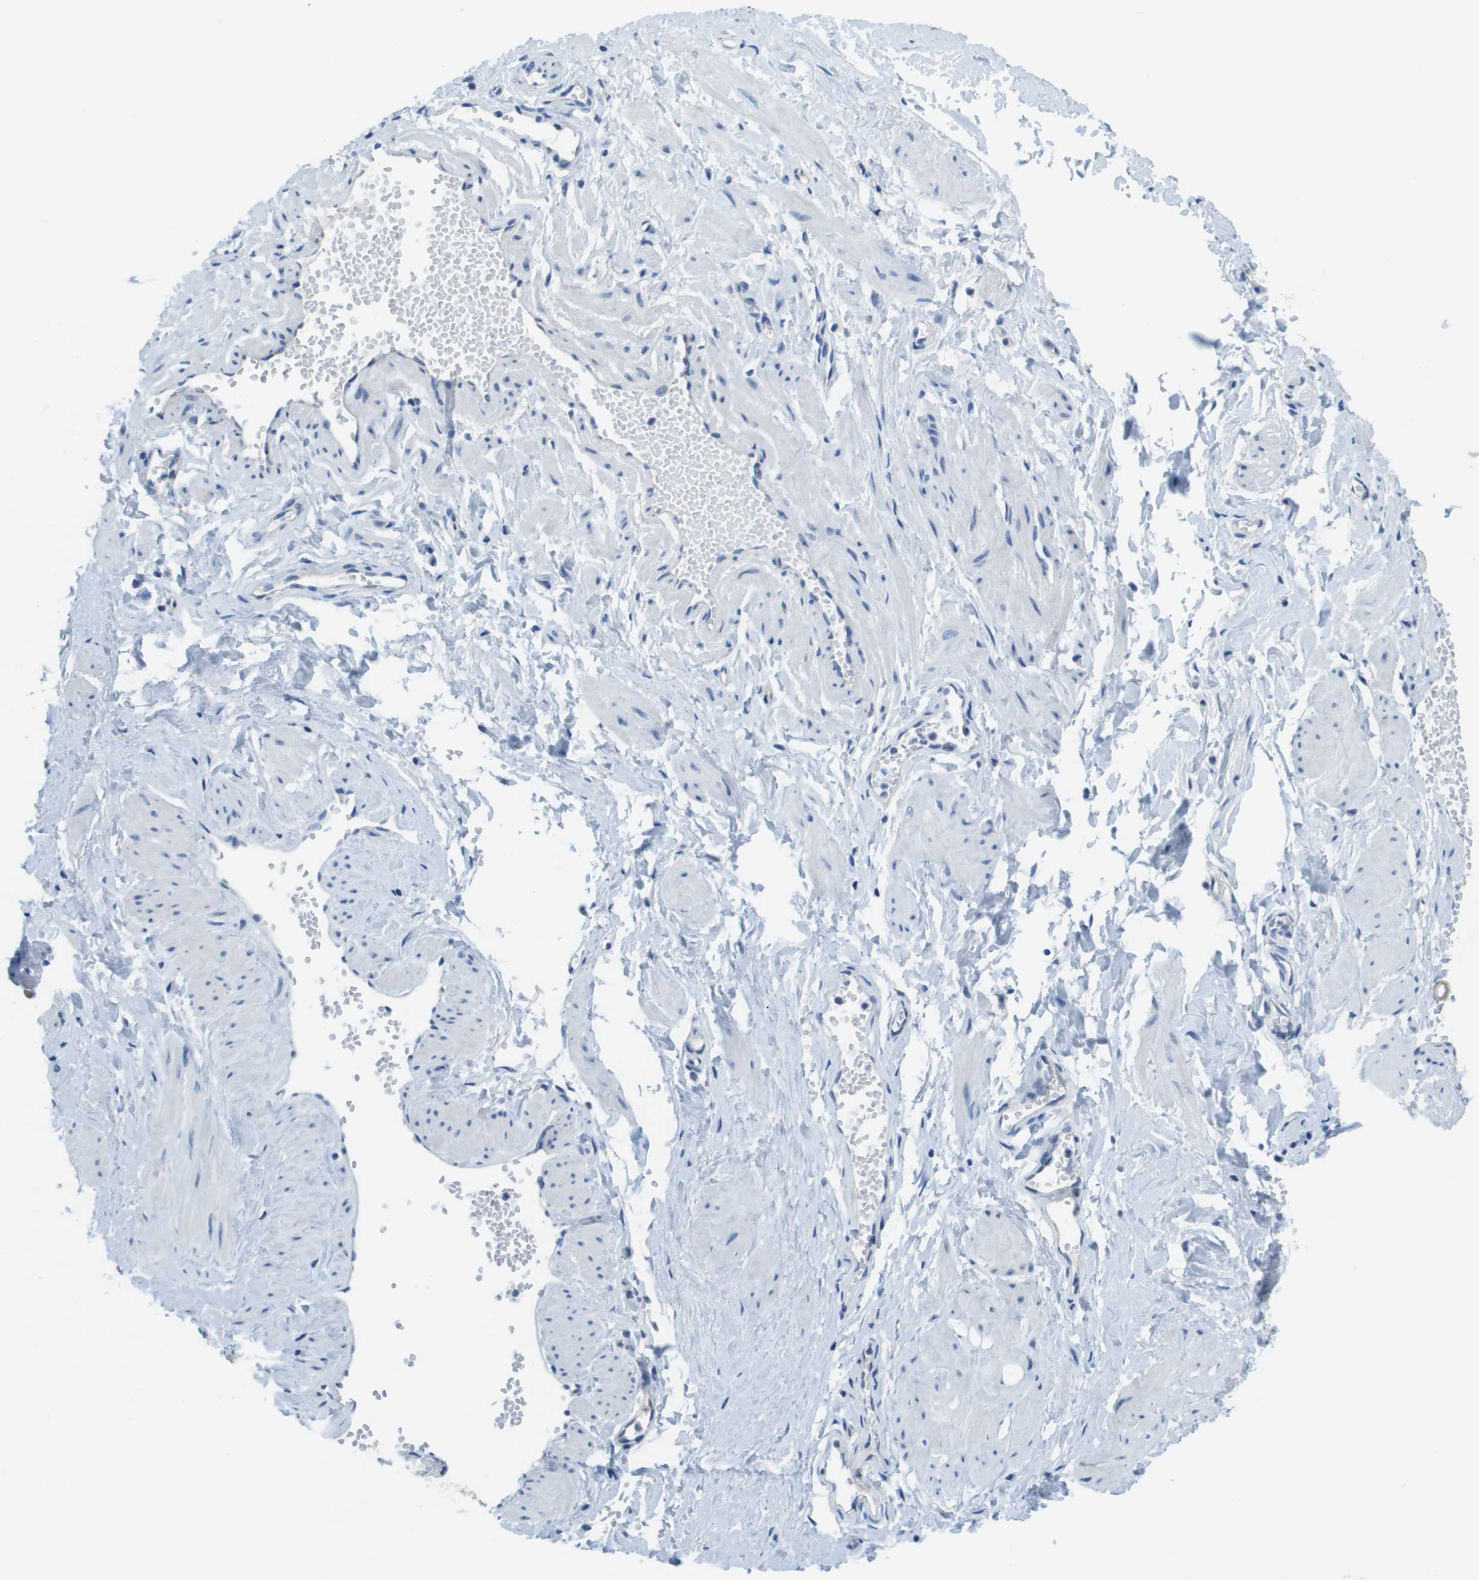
{"staining": {"intensity": "negative", "quantity": "none", "location": "none"}, "tissue": "adipose tissue", "cell_type": "Adipocytes", "image_type": "normal", "snomed": [{"axis": "morphology", "description": "Normal tissue, NOS"}, {"axis": "topography", "description": "Soft tissue"}, {"axis": "topography", "description": "Vascular tissue"}], "caption": "An image of adipose tissue stained for a protein demonstrates no brown staining in adipocytes. (DAB (3,3'-diaminobenzidine) immunohistochemistry, high magnification).", "gene": "SDC1", "patient": {"sex": "female", "age": 35}}